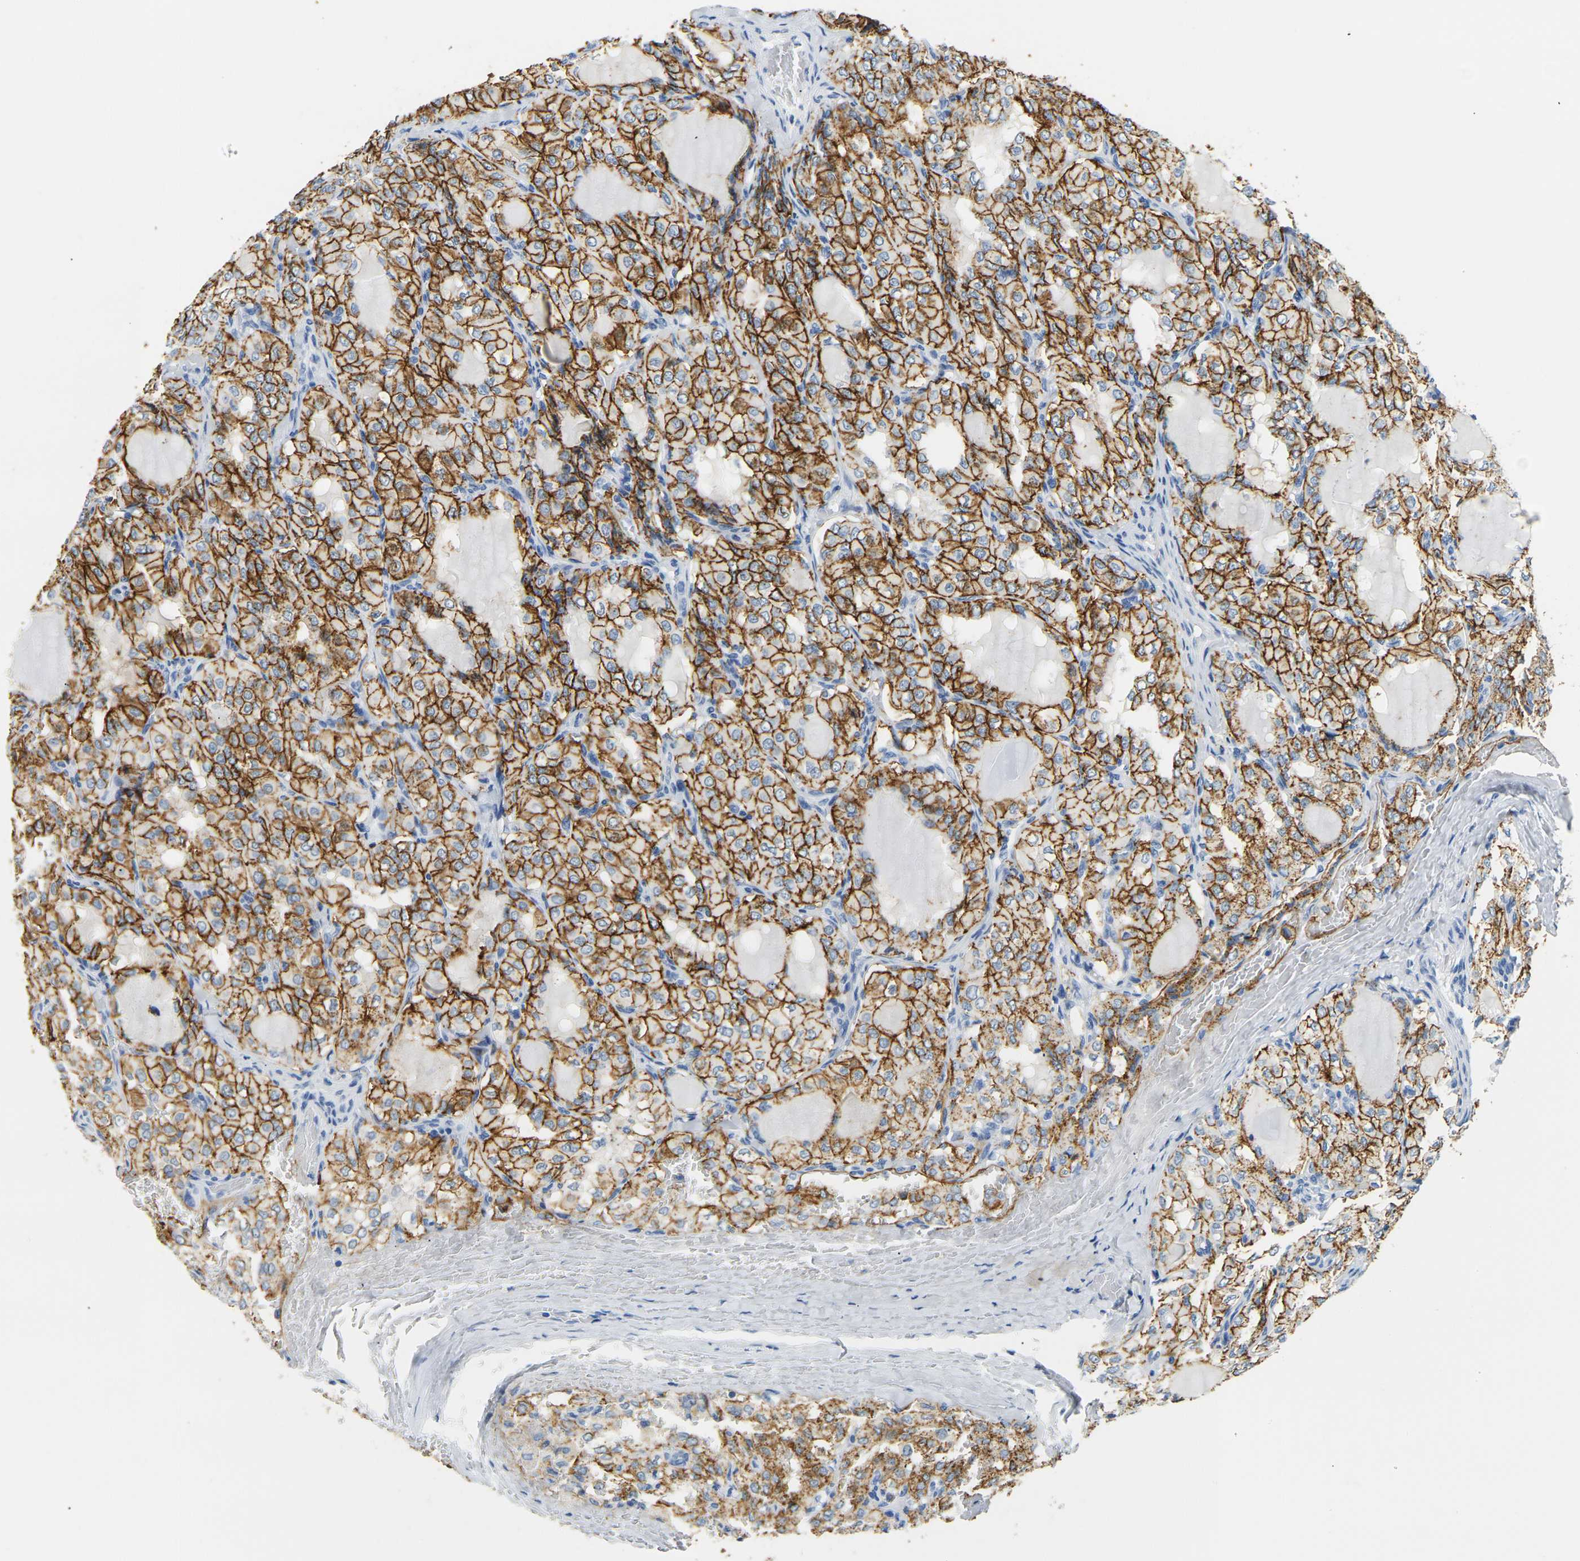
{"staining": {"intensity": "strong", "quantity": ">75%", "location": "cytoplasmic/membranous"}, "tissue": "thyroid cancer", "cell_type": "Tumor cells", "image_type": "cancer", "snomed": [{"axis": "morphology", "description": "Papillary adenocarcinoma, NOS"}, {"axis": "topography", "description": "Thyroid gland"}], "caption": "IHC of thyroid papillary adenocarcinoma displays high levels of strong cytoplasmic/membranous positivity in about >75% of tumor cells.", "gene": "CLDN7", "patient": {"sex": "male", "age": 20}}